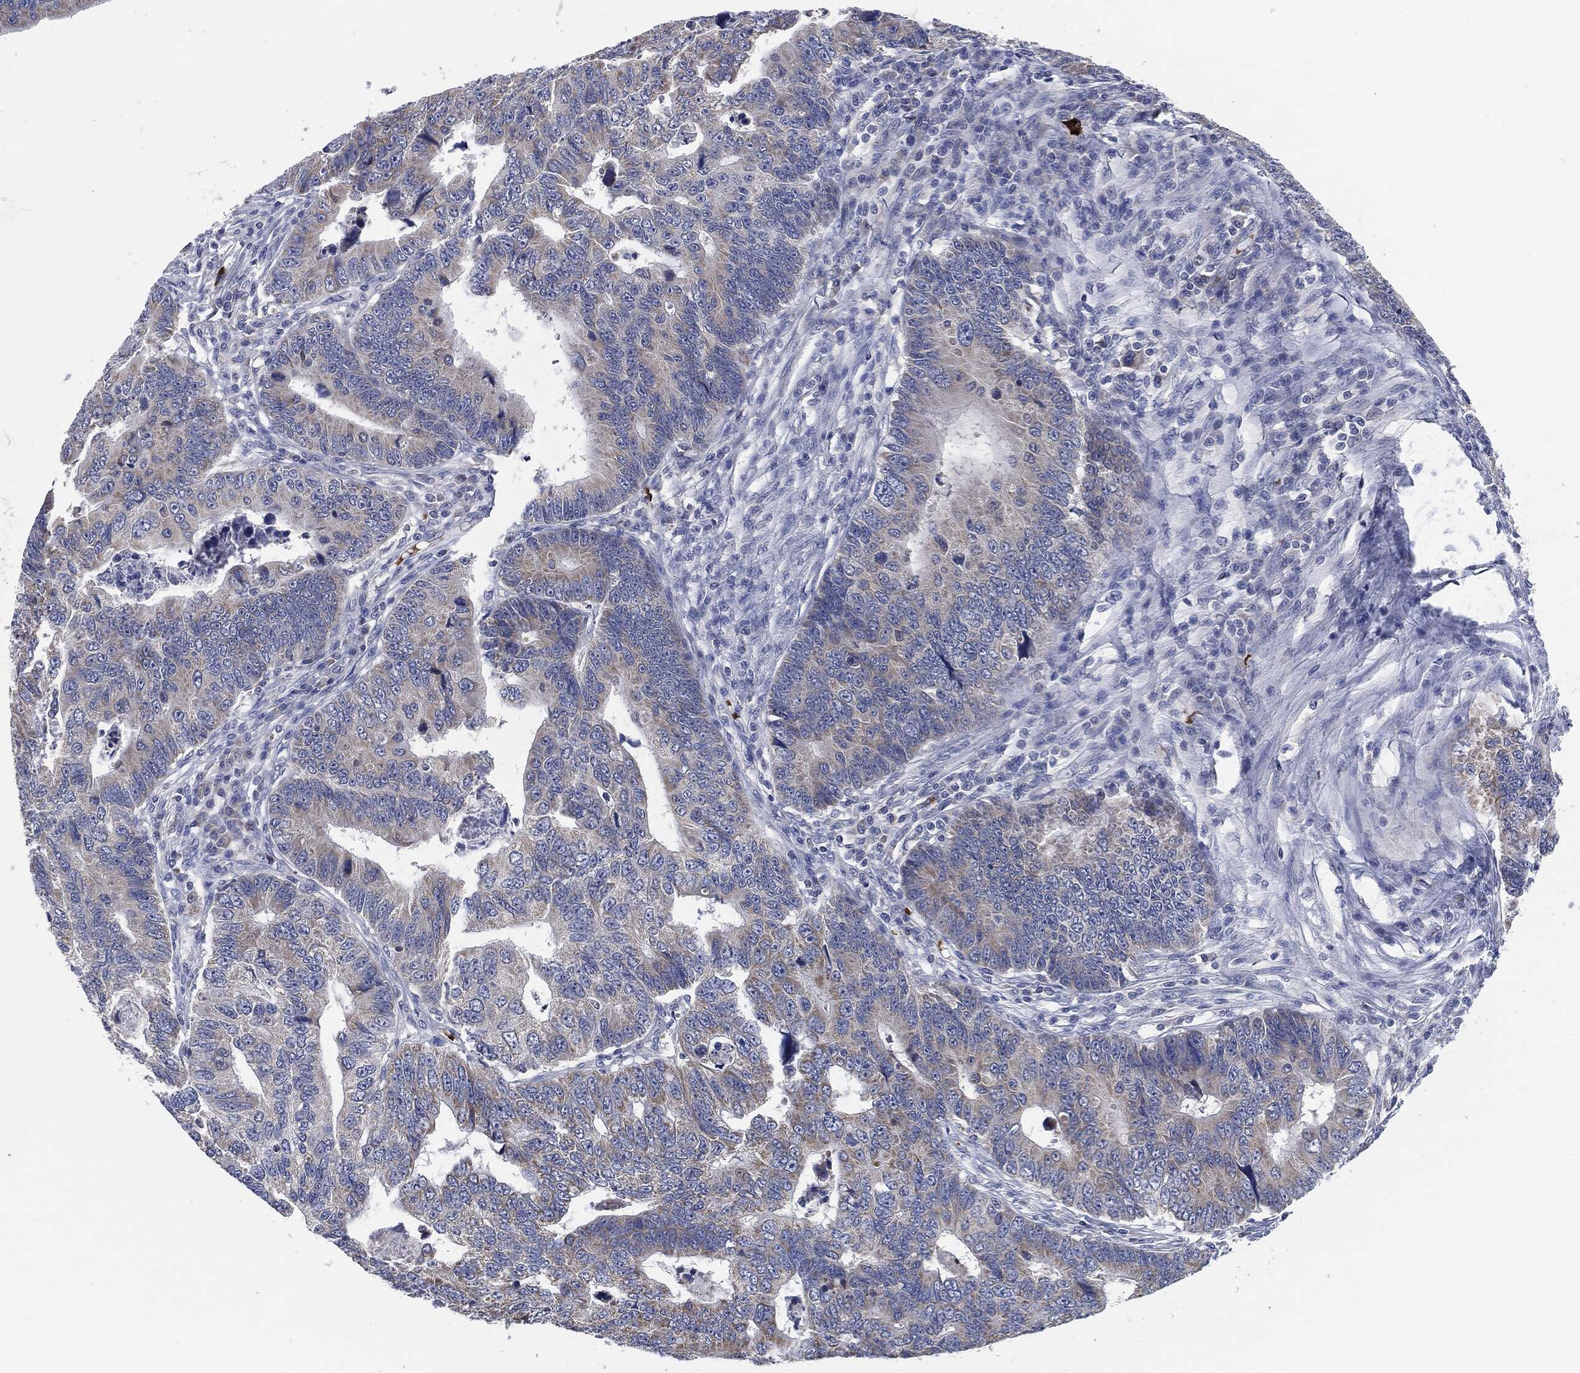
{"staining": {"intensity": "strong", "quantity": "25%-75%", "location": "cytoplasmic/membranous"}, "tissue": "colorectal cancer", "cell_type": "Tumor cells", "image_type": "cancer", "snomed": [{"axis": "morphology", "description": "Adenocarcinoma, NOS"}, {"axis": "topography", "description": "Colon"}], "caption": "A high amount of strong cytoplasmic/membranous expression is identified in about 25%-75% of tumor cells in colorectal cancer tissue. Nuclei are stained in blue.", "gene": "SIGLEC9", "patient": {"sex": "female", "age": 72}}